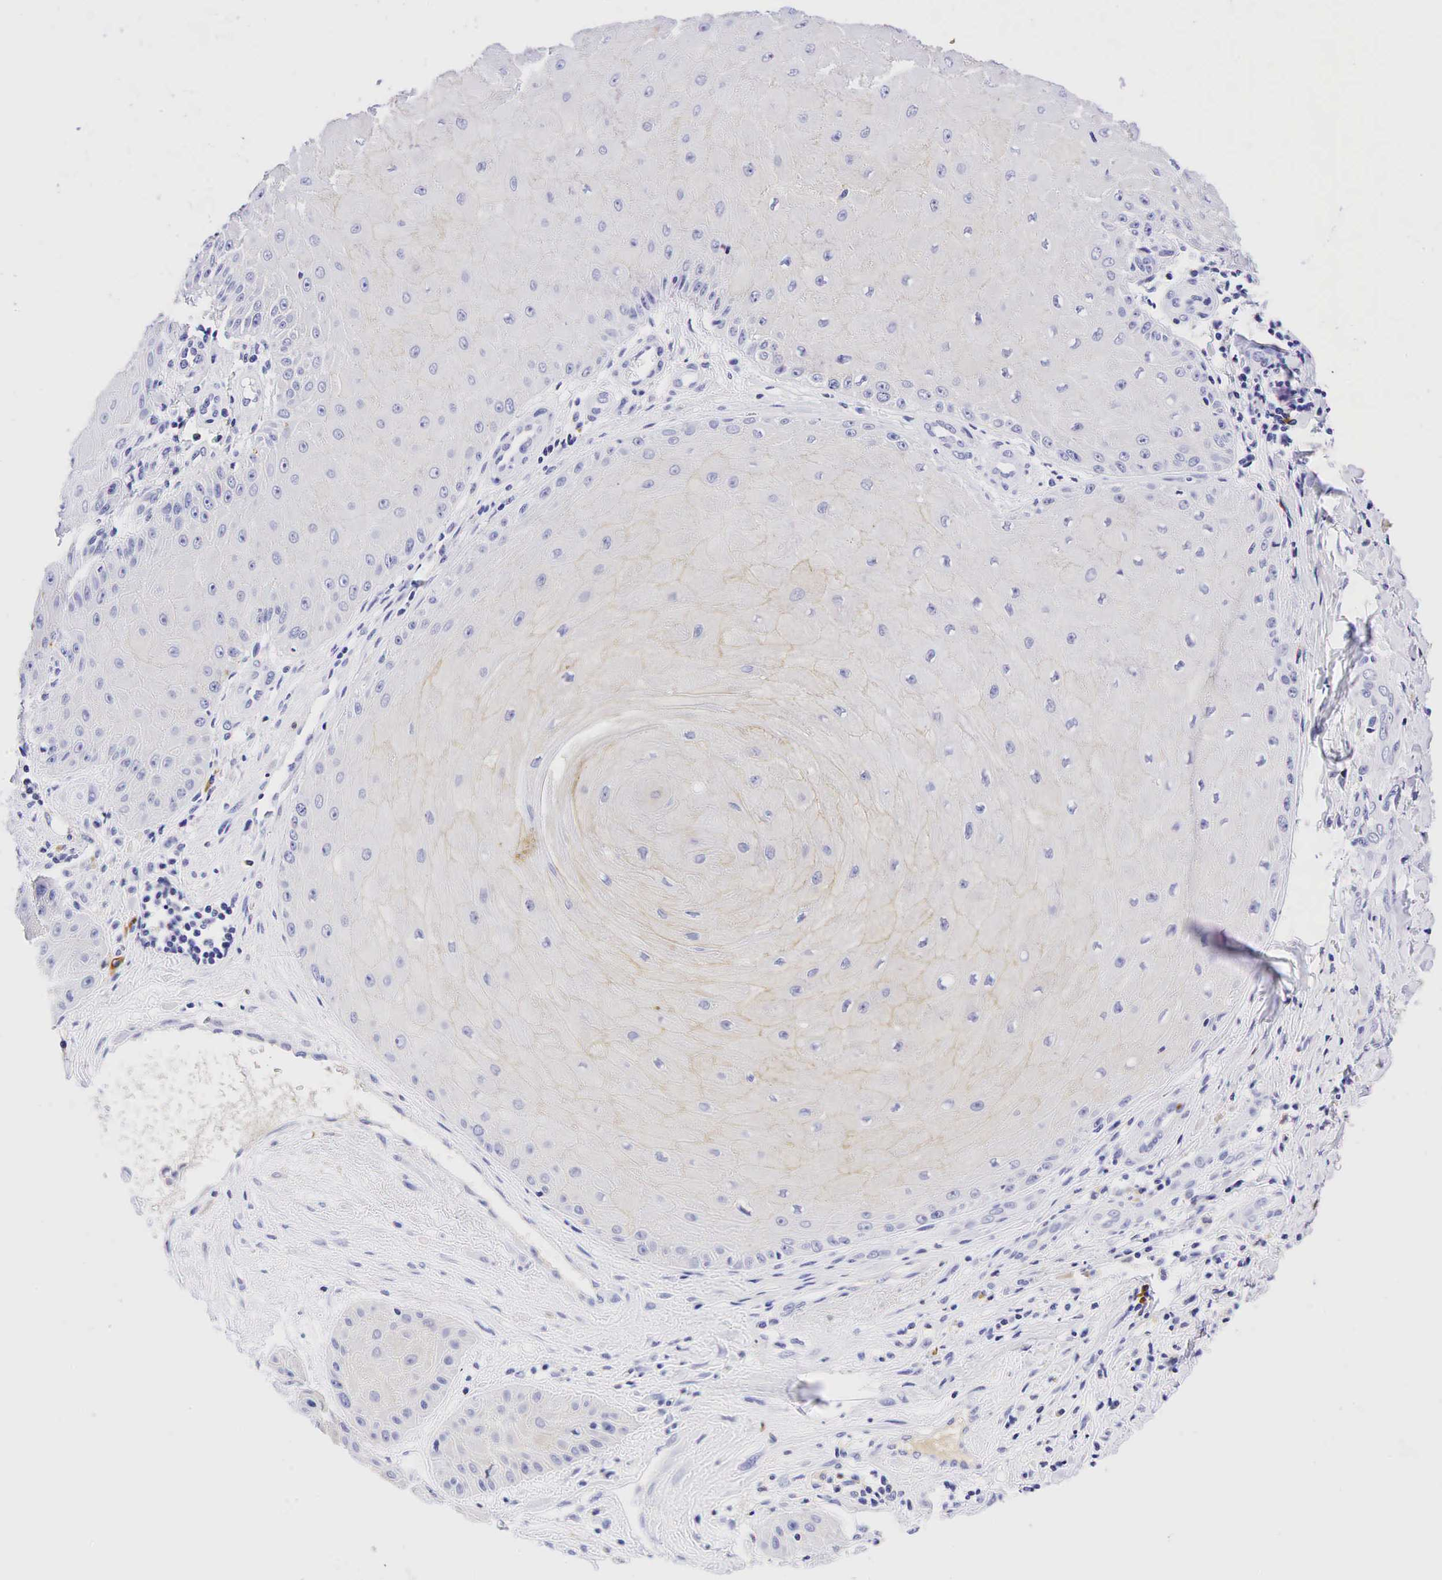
{"staining": {"intensity": "moderate", "quantity": "25%-75%", "location": "cytoplasmic/membranous"}, "tissue": "skin cancer", "cell_type": "Tumor cells", "image_type": "cancer", "snomed": [{"axis": "morphology", "description": "Squamous cell carcinoma, NOS"}, {"axis": "topography", "description": "Skin"}], "caption": "About 25%-75% of tumor cells in skin cancer display moderate cytoplasmic/membranous protein positivity as visualized by brown immunohistochemical staining.", "gene": "TNFRSF8", "patient": {"sex": "male", "age": 57}}